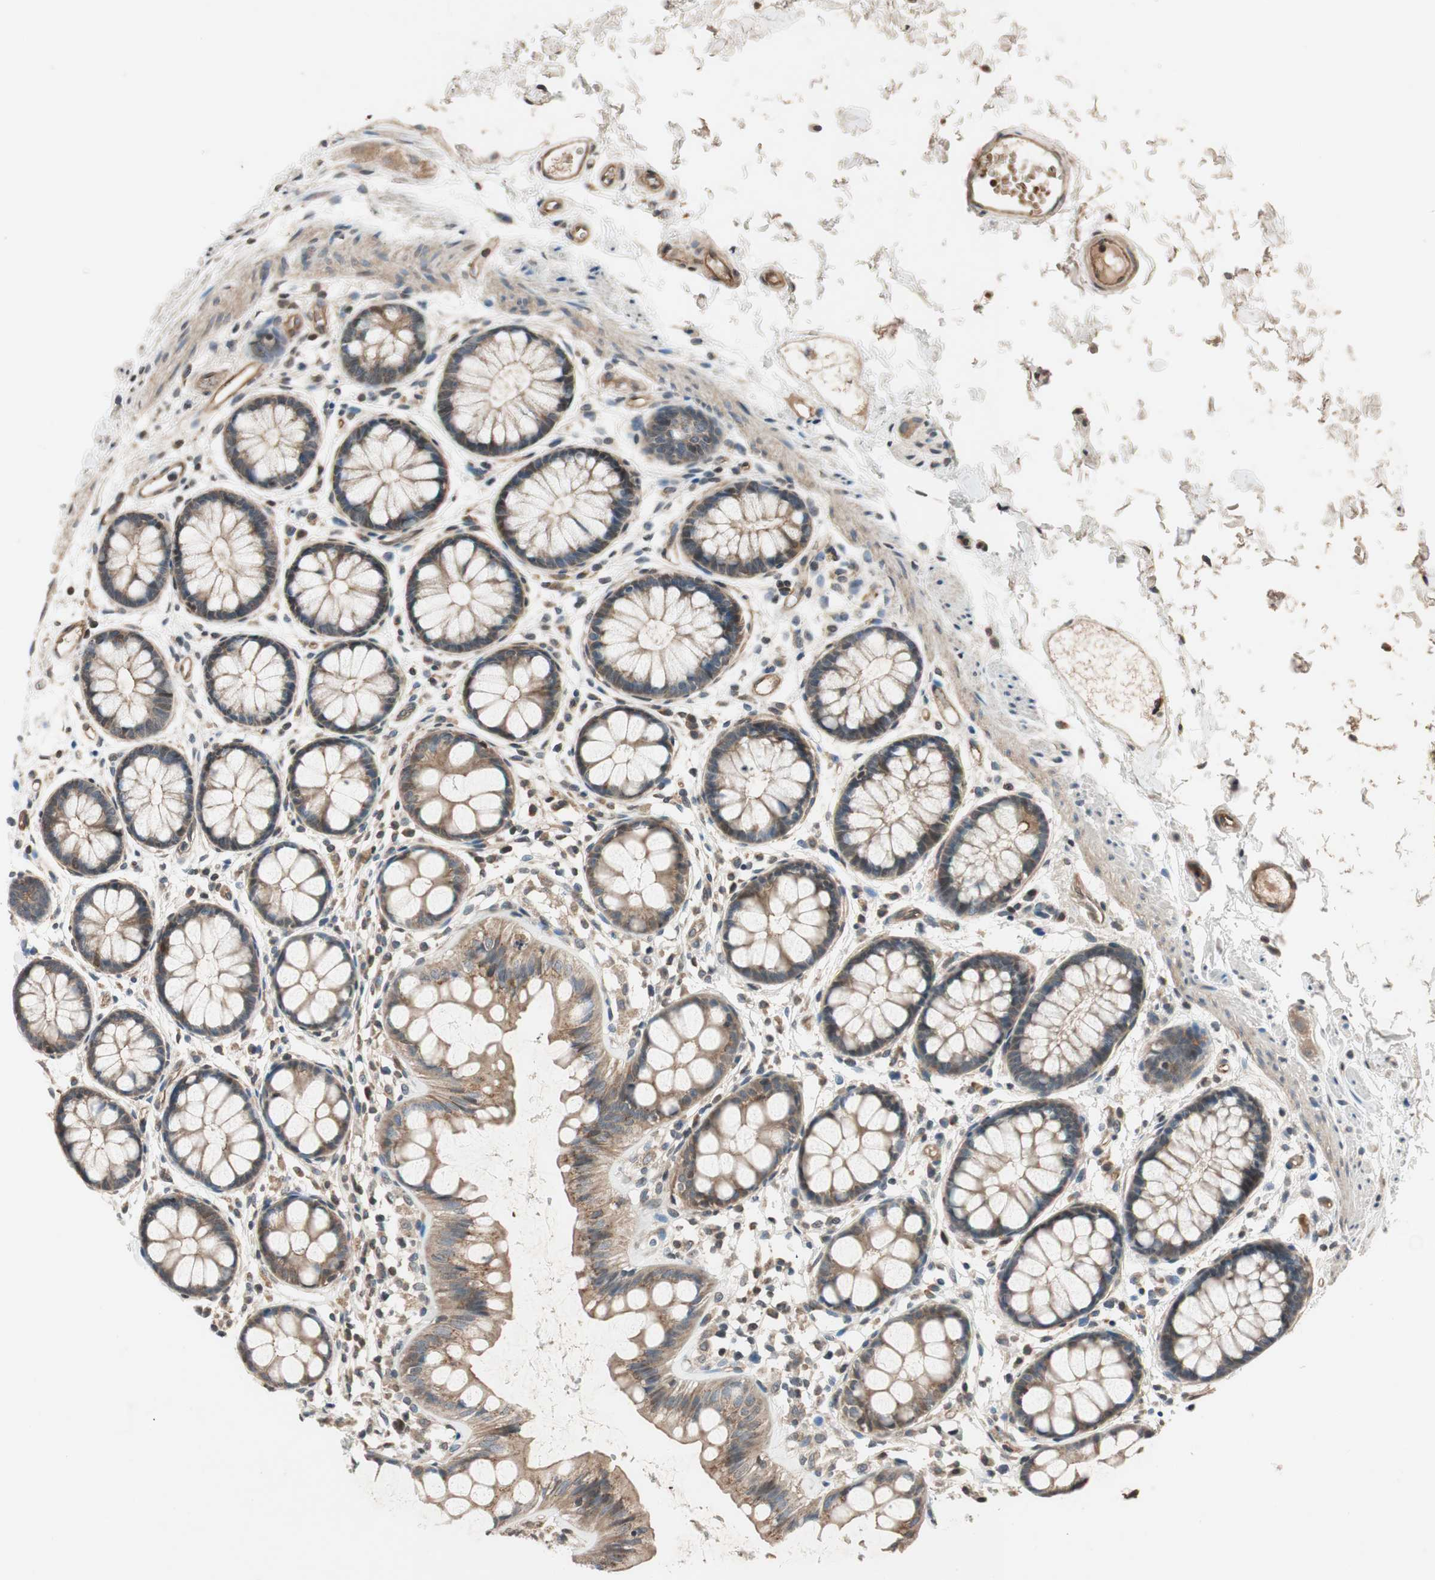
{"staining": {"intensity": "moderate", "quantity": ">75%", "location": "cytoplasmic/membranous"}, "tissue": "rectum", "cell_type": "Glandular cells", "image_type": "normal", "snomed": [{"axis": "morphology", "description": "Normal tissue, NOS"}, {"axis": "topography", "description": "Rectum"}], "caption": "A micrograph of human rectum stained for a protein reveals moderate cytoplasmic/membranous brown staining in glandular cells. The staining was performed using DAB to visualize the protein expression in brown, while the nuclei were stained in blue with hematoxylin (Magnification: 20x).", "gene": "GCLM", "patient": {"sex": "female", "age": 66}}